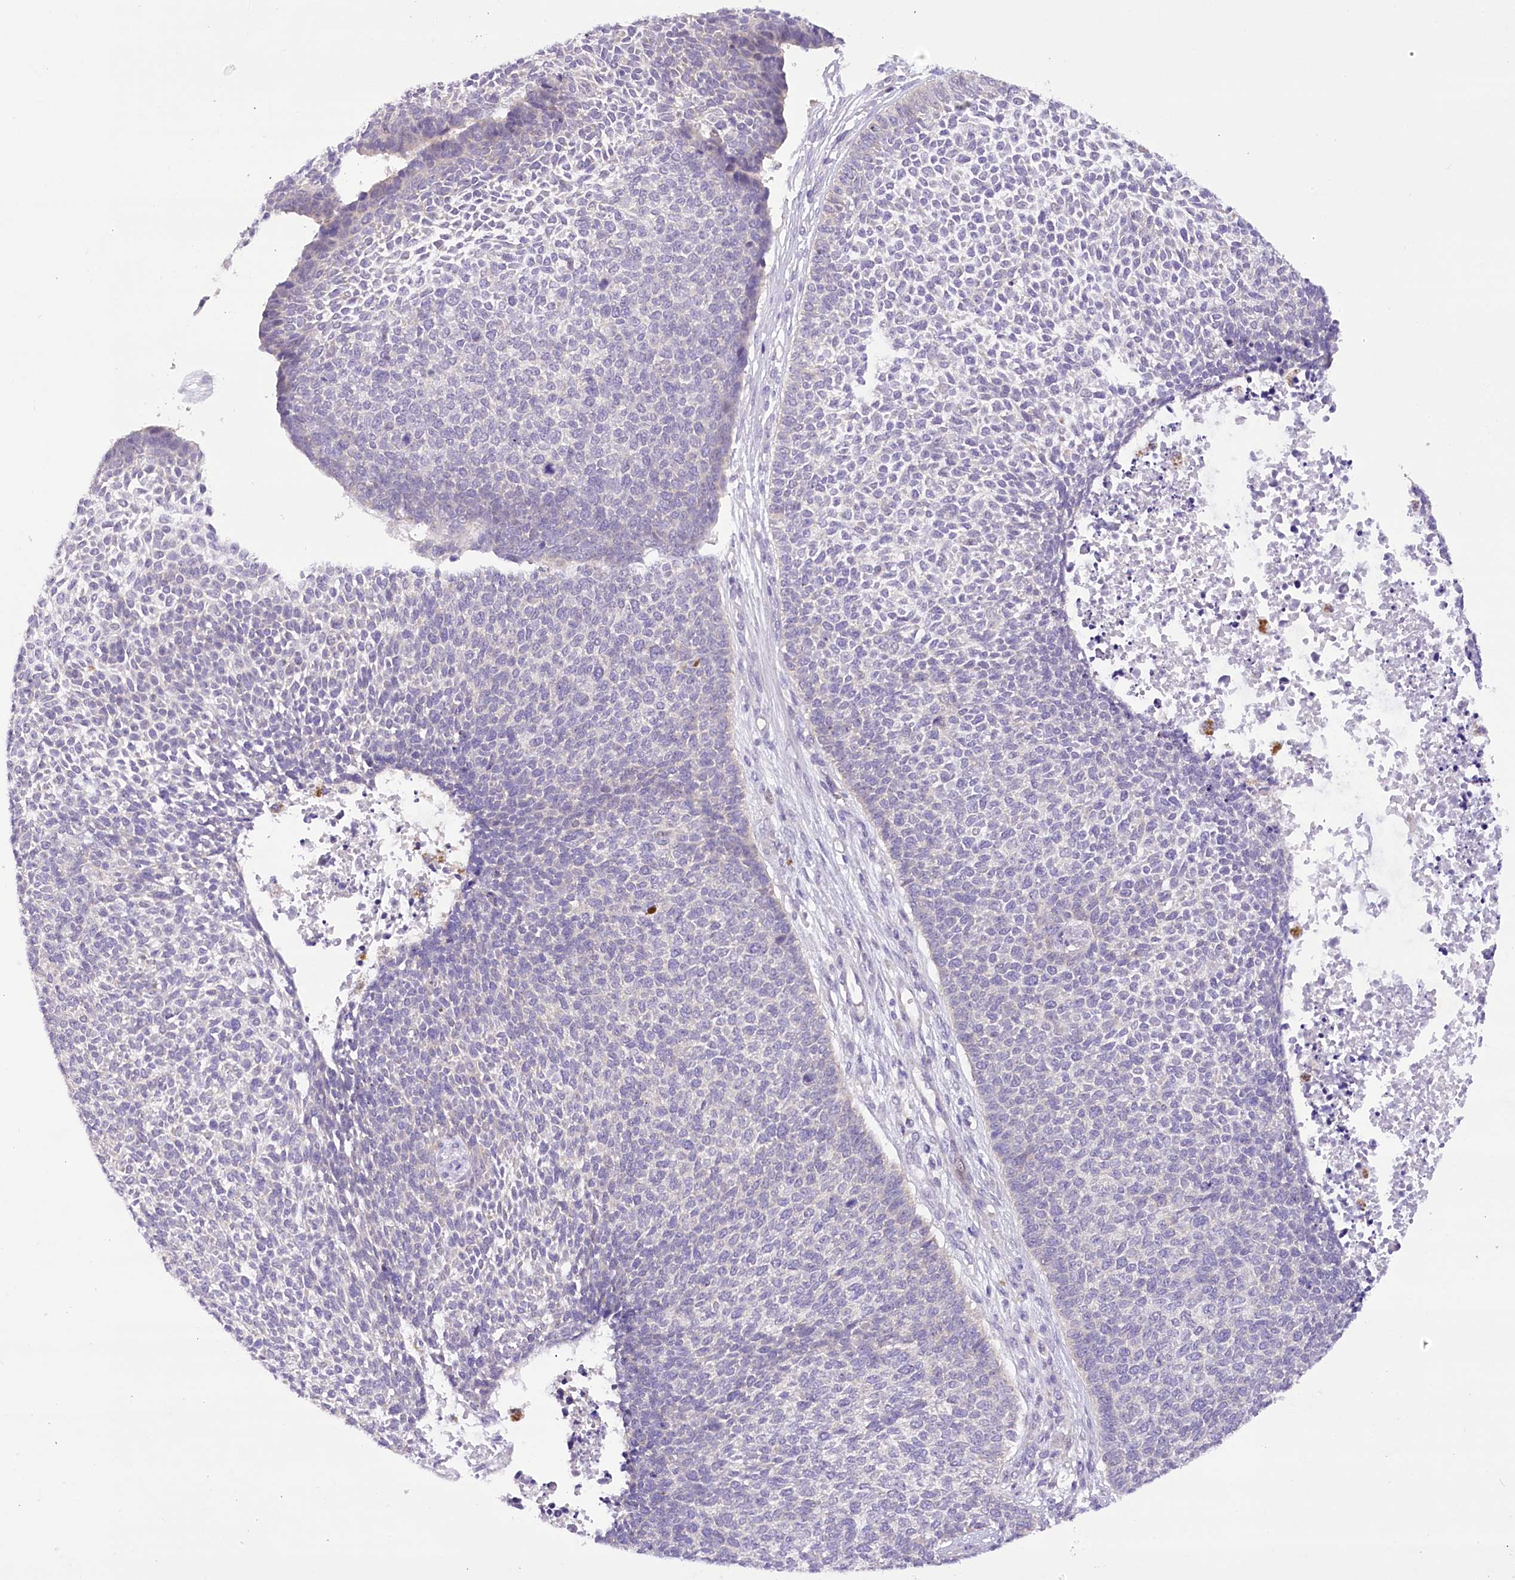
{"staining": {"intensity": "negative", "quantity": "none", "location": "none"}, "tissue": "skin cancer", "cell_type": "Tumor cells", "image_type": "cancer", "snomed": [{"axis": "morphology", "description": "Basal cell carcinoma"}, {"axis": "topography", "description": "Skin"}], "caption": "Immunohistochemistry (IHC) of skin cancer (basal cell carcinoma) reveals no positivity in tumor cells.", "gene": "DCUN1D1", "patient": {"sex": "female", "age": 84}}